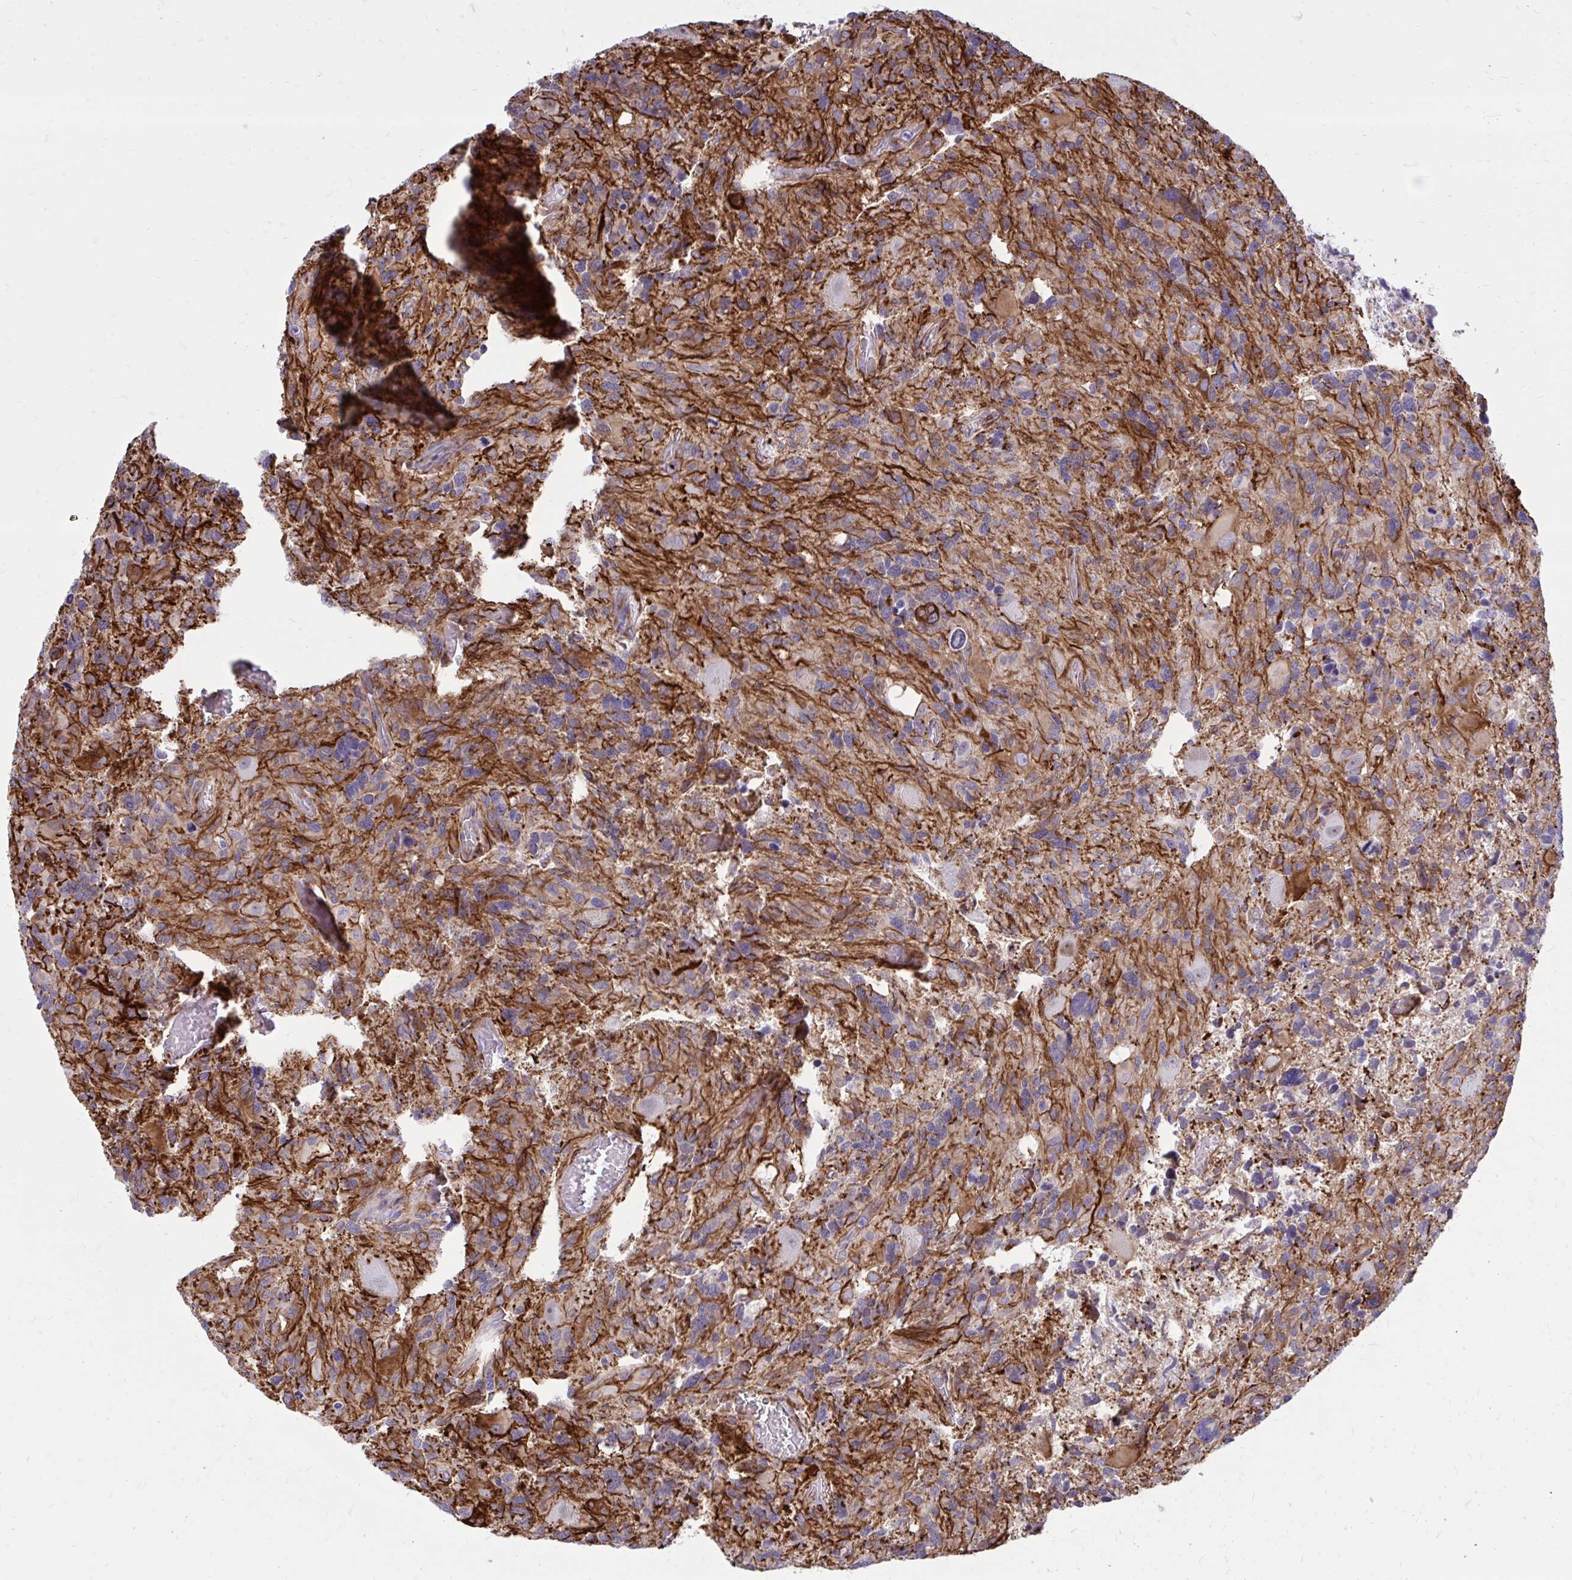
{"staining": {"intensity": "moderate", "quantity": "<25%", "location": "cytoplasmic/membranous"}, "tissue": "glioma", "cell_type": "Tumor cells", "image_type": "cancer", "snomed": [{"axis": "morphology", "description": "Glioma, malignant, High grade"}, {"axis": "topography", "description": "Brain"}], "caption": "Brown immunohistochemical staining in malignant high-grade glioma exhibits moderate cytoplasmic/membranous staining in about <25% of tumor cells.", "gene": "BEND5", "patient": {"sex": "male", "age": 49}}